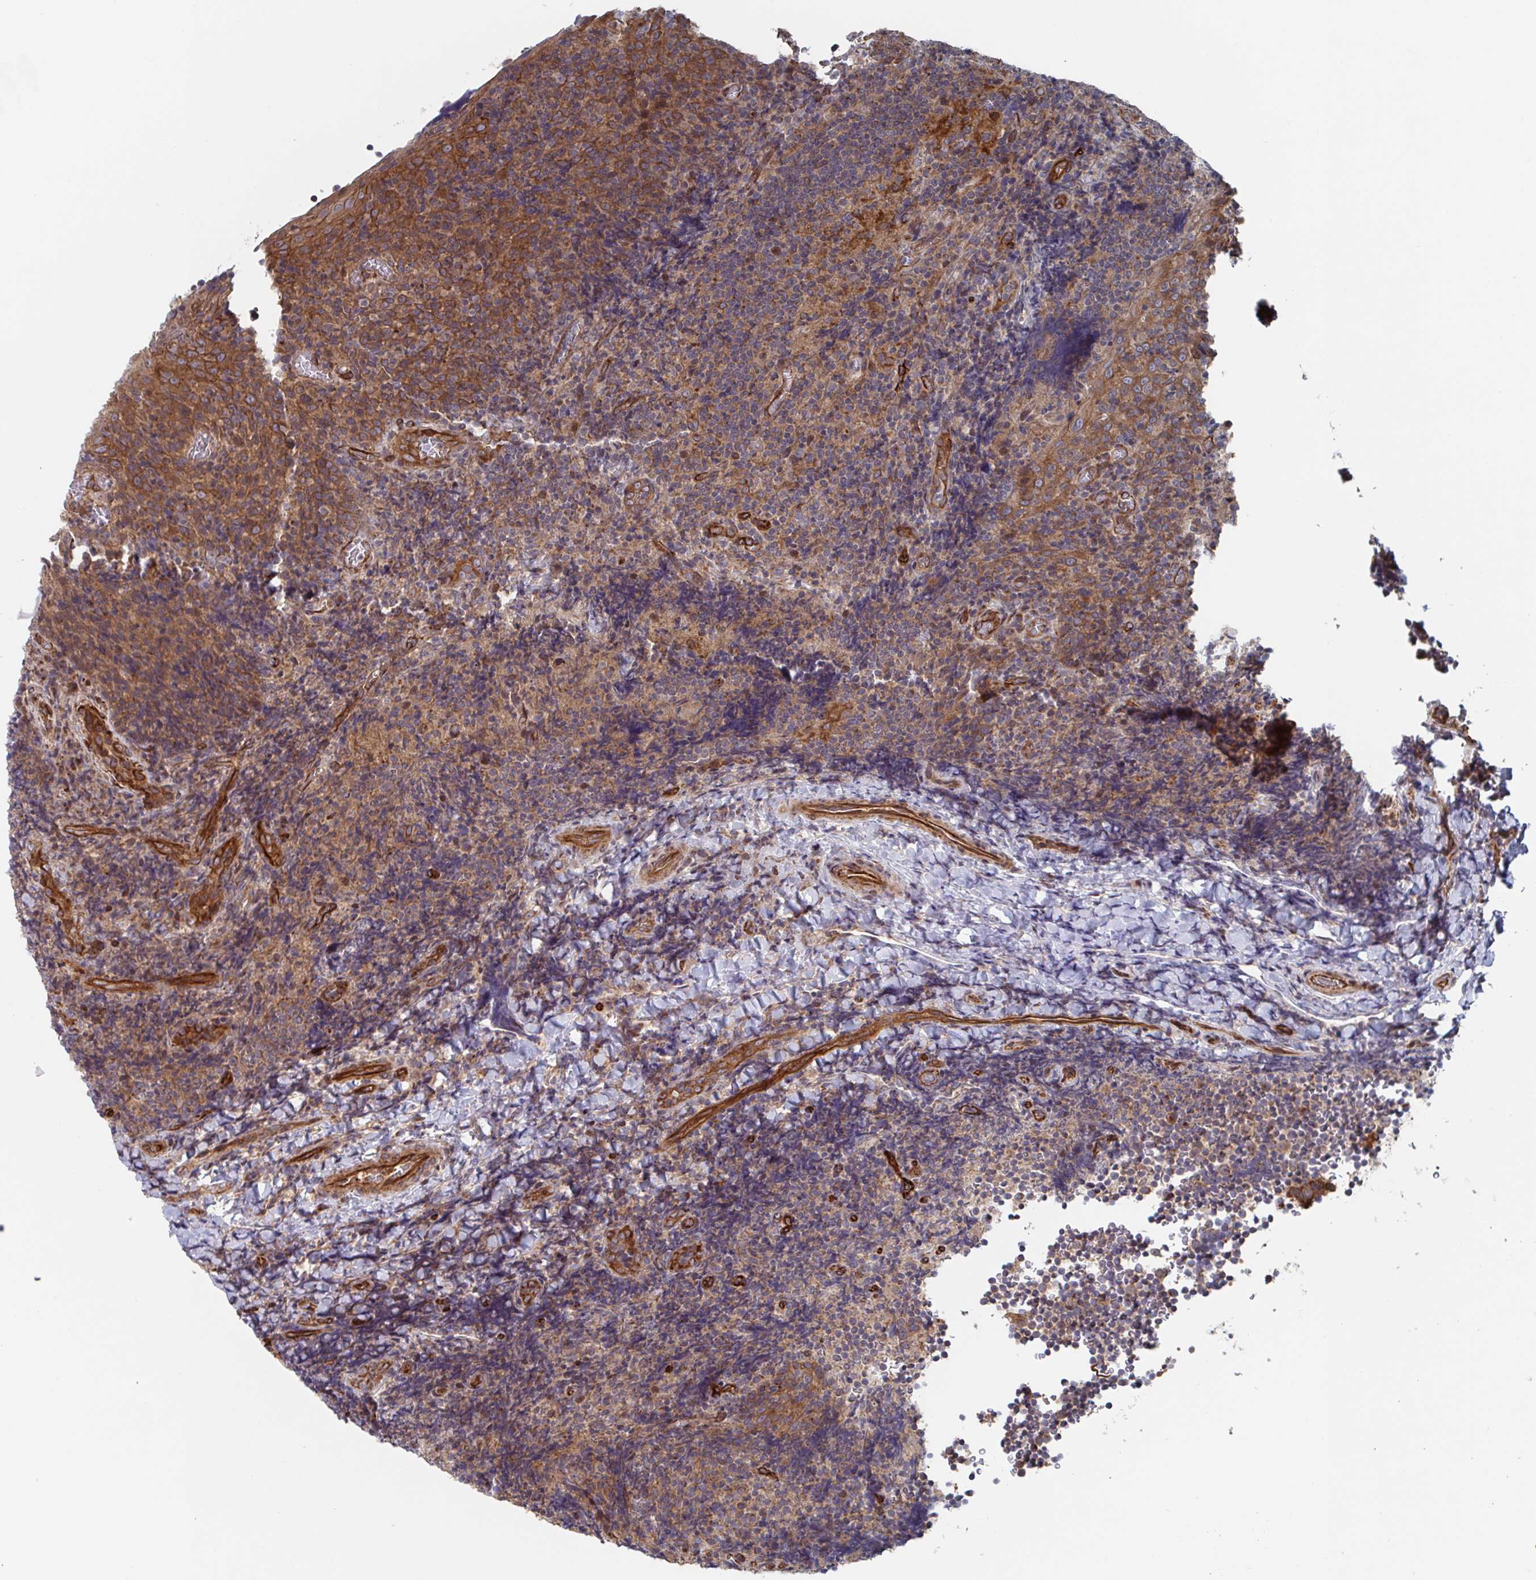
{"staining": {"intensity": "moderate", "quantity": ">75%", "location": "cytoplasmic/membranous"}, "tissue": "tonsil", "cell_type": "Germinal center cells", "image_type": "normal", "snomed": [{"axis": "morphology", "description": "Normal tissue, NOS"}, {"axis": "topography", "description": "Tonsil"}], "caption": "The immunohistochemical stain shows moderate cytoplasmic/membranous staining in germinal center cells of unremarkable tonsil. Using DAB (brown) and hematoxylin (blue) stains, captured at high magnification using brightfield microscopy.", "gene": "DVL3", "patient": {"sex": "male", "age": 17}}